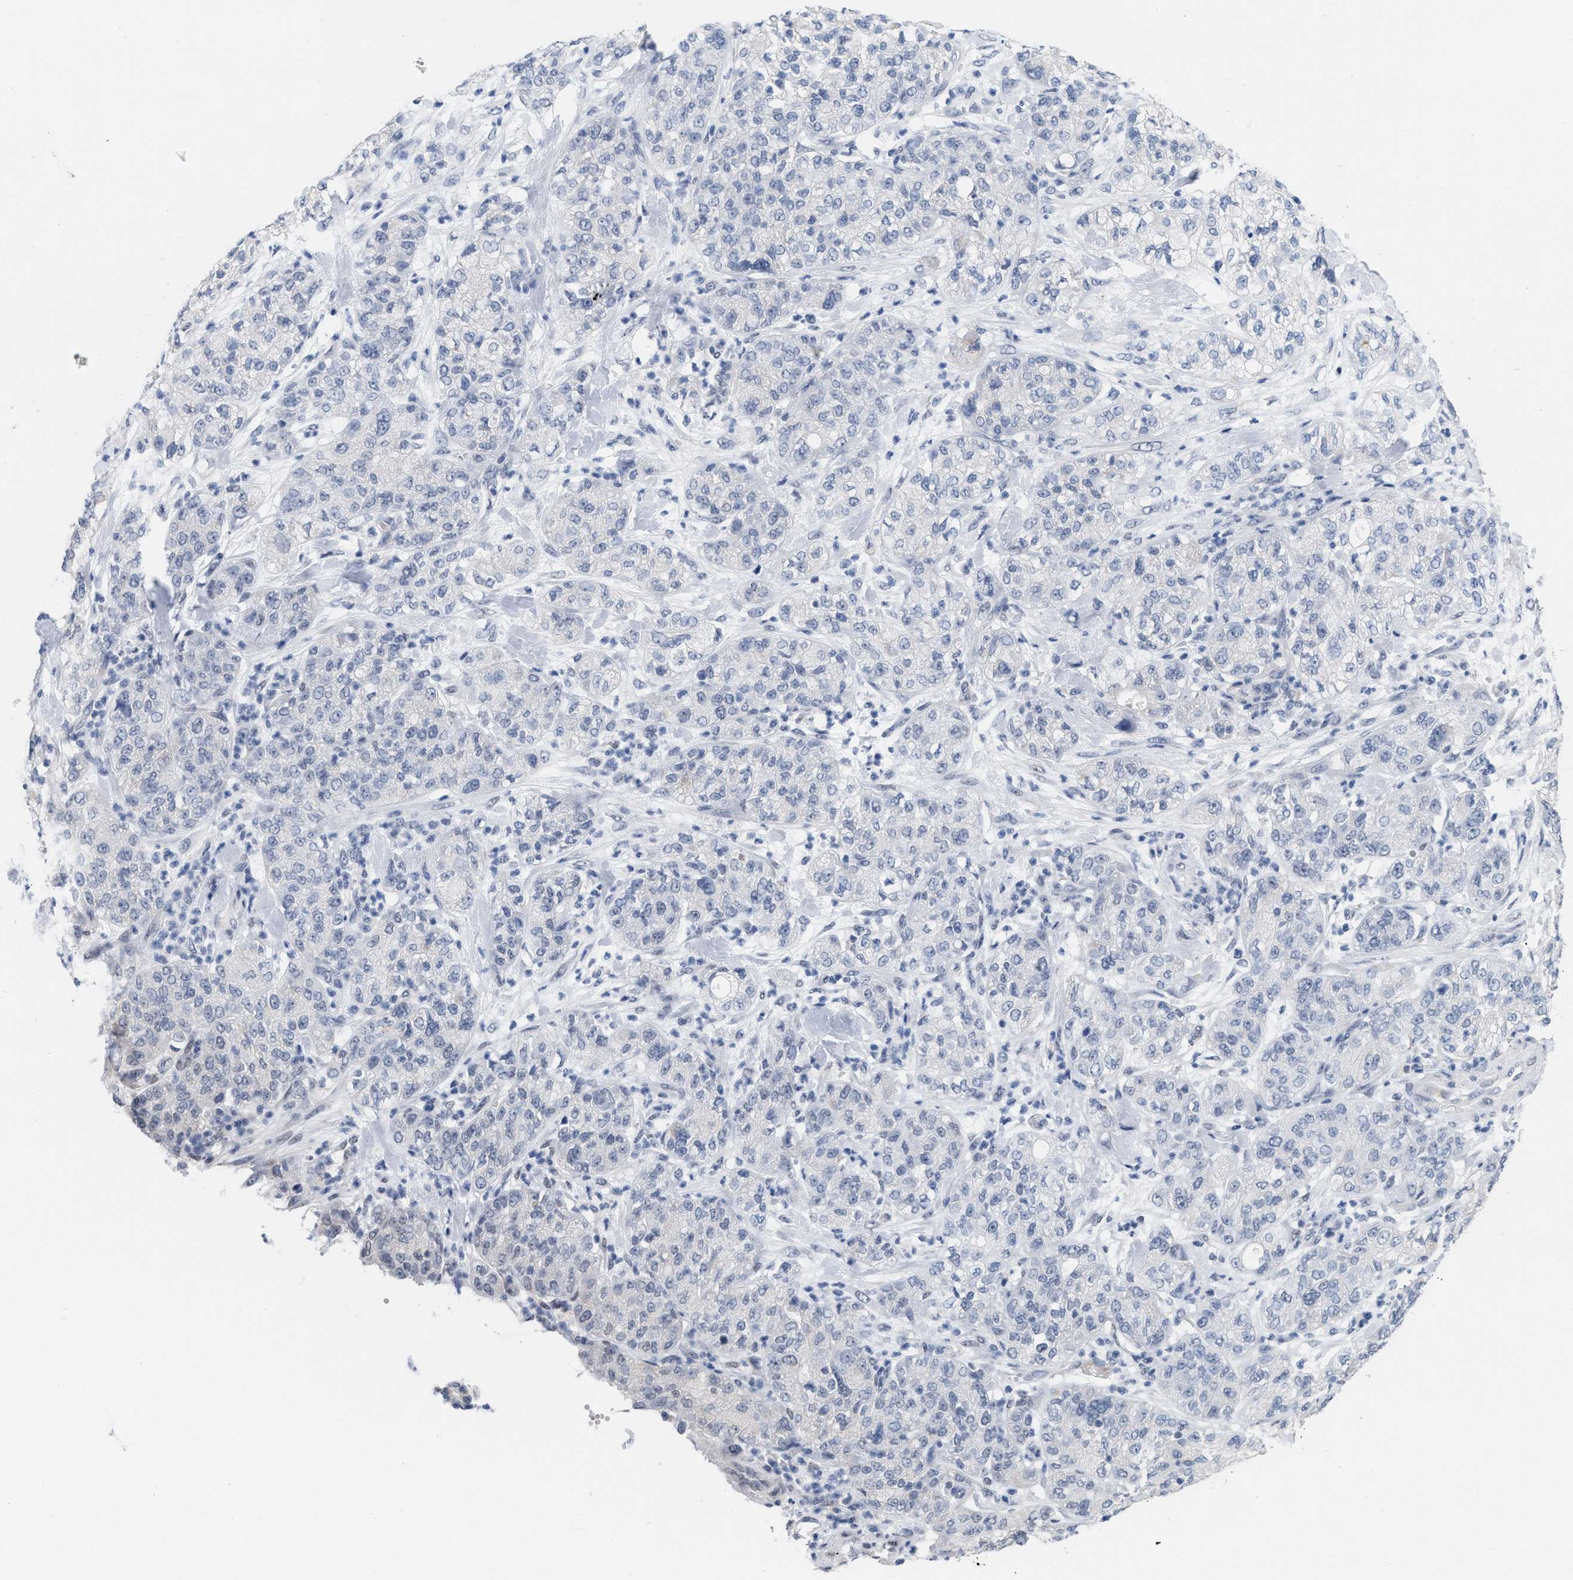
{"staining": {"intensity": "negative", "quantity": "none", "location": "none"}, "tissue": "pancreatic cancer", "cell_type": "Tumor cells", "image_type": "cancer", "snomed": [{"axis": "morphology", "description": "Adenocarcinoma, NOS"}, {"axis": "topography", "description": "Pancreas"}], "caption": "Immunohistochemical staining of human pancreatic cancer displays no significant positivity in tumor cells.", "gene": "XIRP1", "patient": {"sex": "female", "age": 78}}